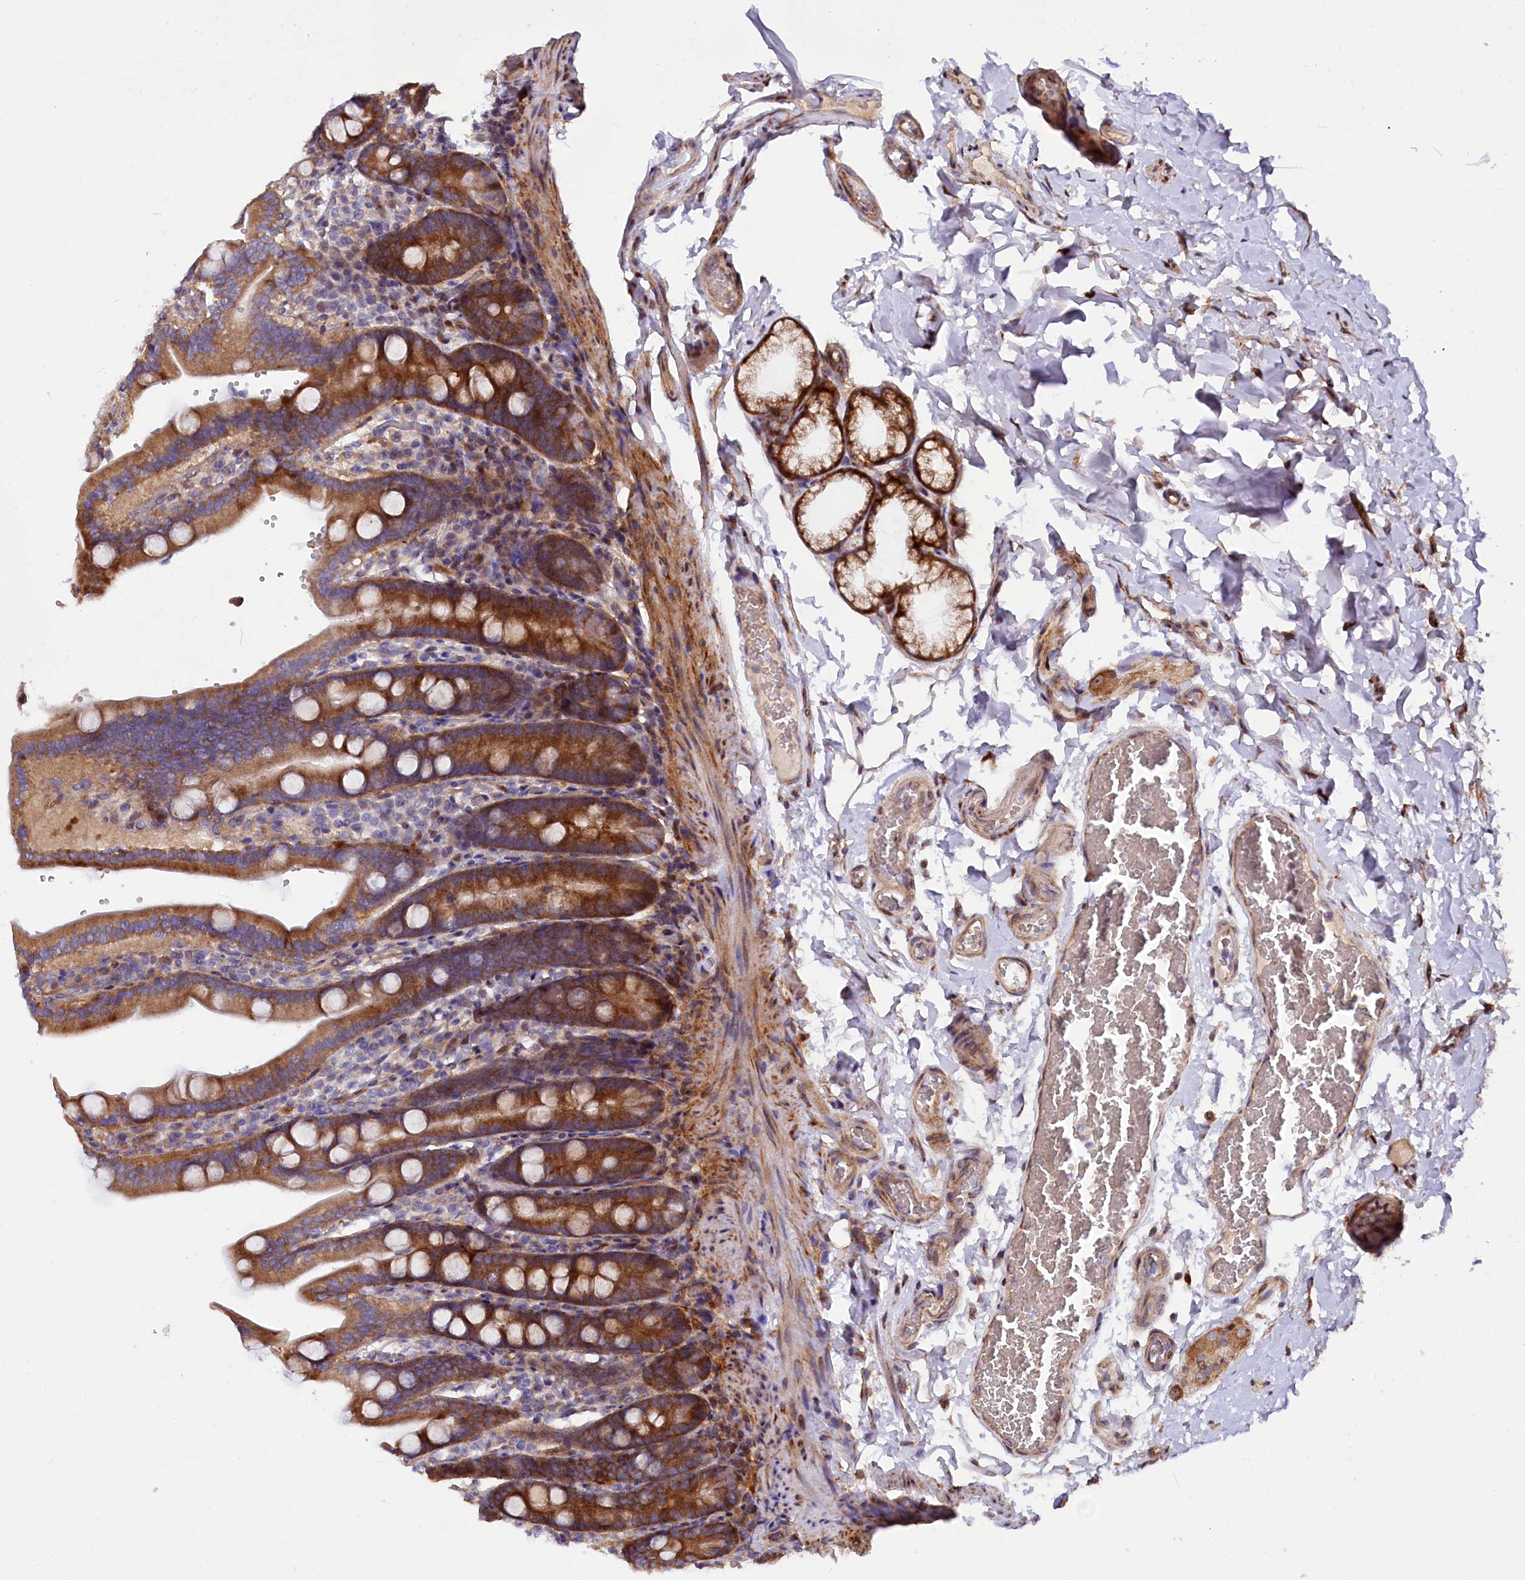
{"staining": {"intensity": "strong", "quantity": ">75%", "location": "cytoplasmic/membranous"}, "tissue": "duodenum", "cell_type": "Glandular cells", "image_type": "normal", "snomed": [{"axis": "morphology", "description": "Normal tissue, NOS"}, {"axis": "topography", "description": "Duodenum"}], "caption": "Duodenum stained for a protein exhibits strong cytoplasmic/membranous positivity in glandular cells. (Stains: DAB in brown, nuclei in blue, Microscopy: brightfield microscopy at high magnification).", "gene": "PDZRN3", "patient": {"sex": "female", "age": 62}}